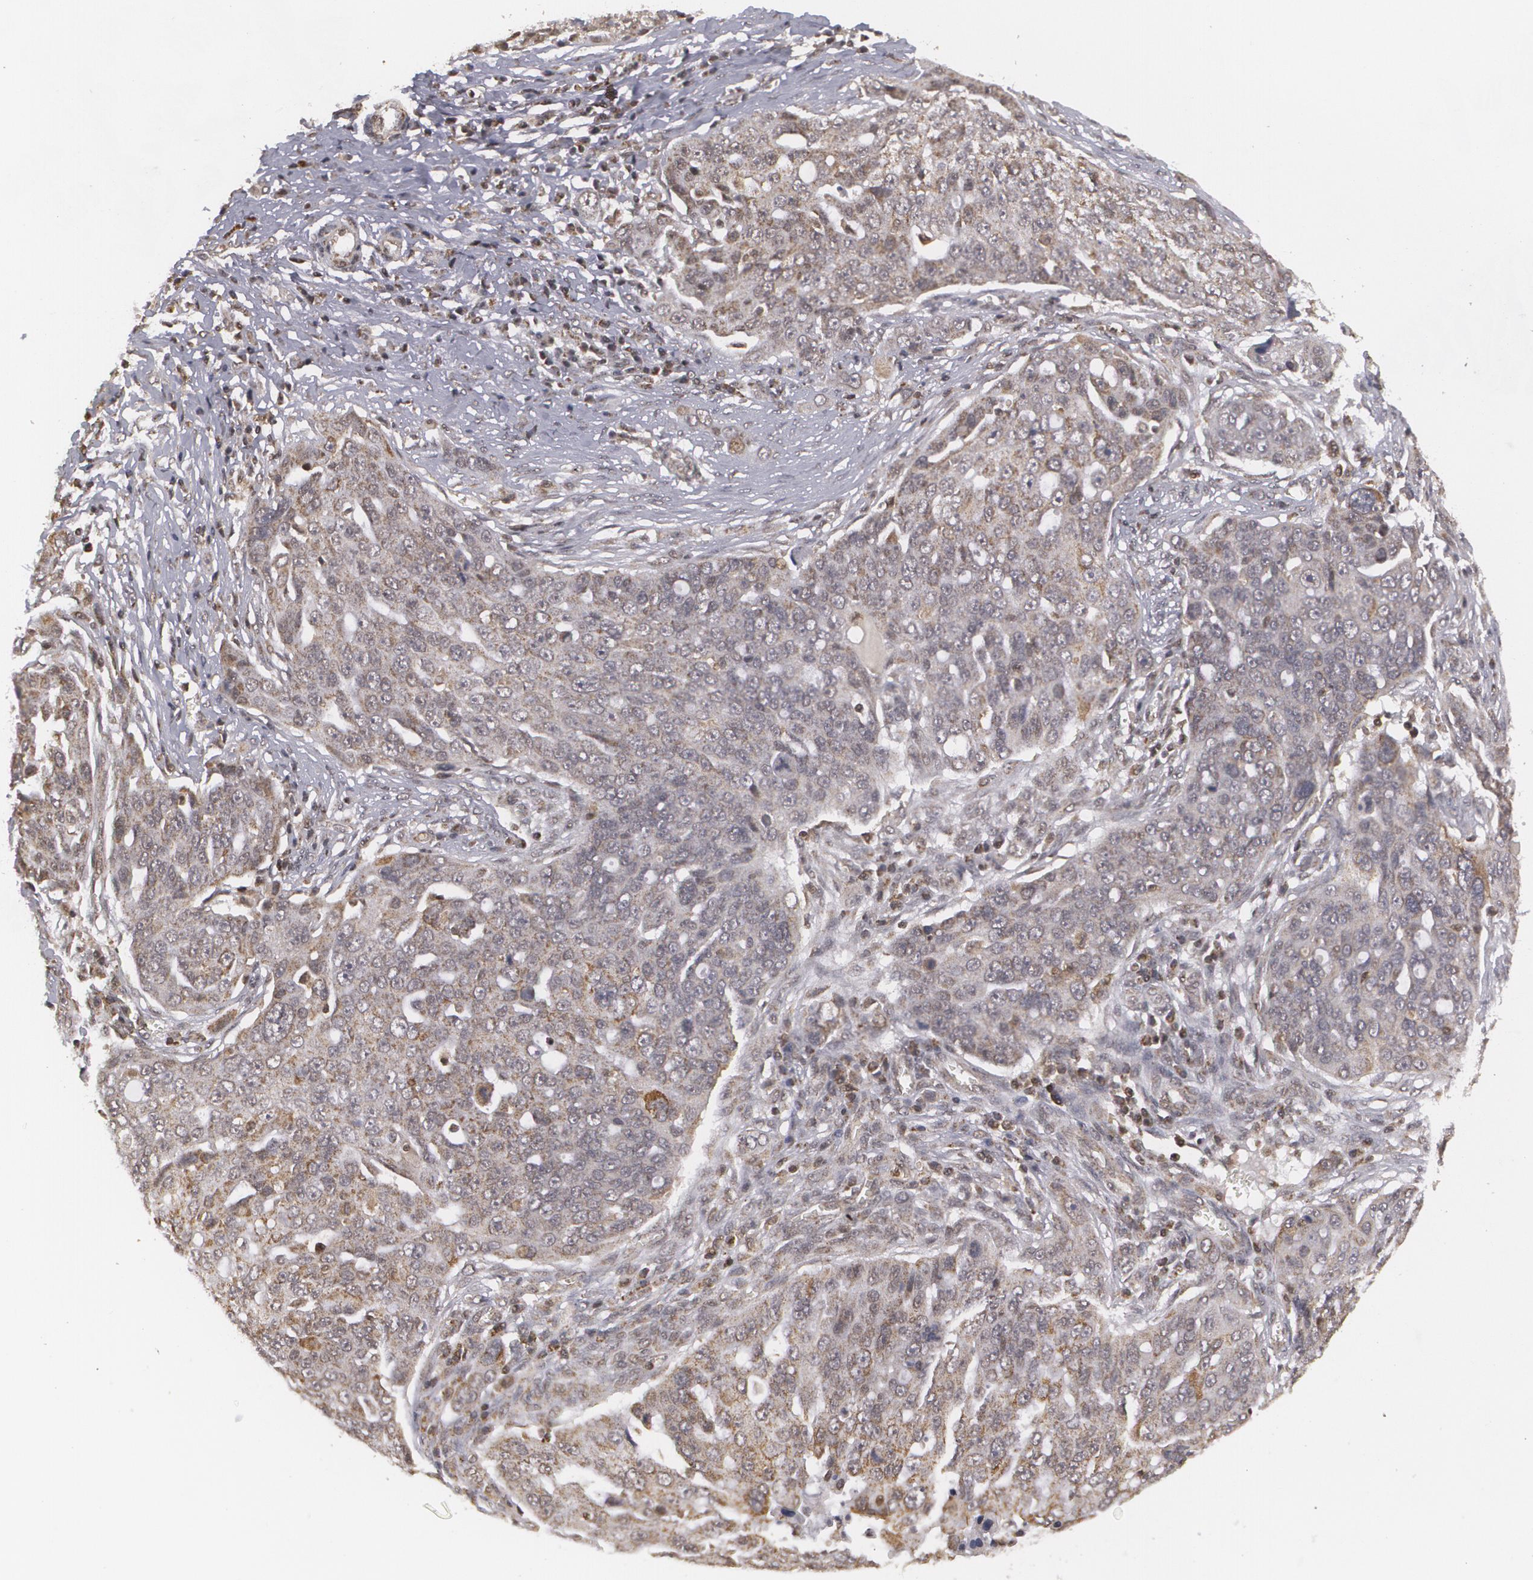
{"staining": {"intensity": "weak", "quantity": "<25%", "location": "nuclear"}, "tissue": "ovarian cancer", "cell_type": "Tumor cells", "image_type": "cancer", "snomed": [{"axis": "morphology", "description": "Carcinoma, endometroid"}, {"axis": "topography", "description": "Ovary"}], "caption": "Micrograph shows no protein expression in tumor cells of ovarian cancer tissue.", "gene": "MXD1", "patient": {"sex": "female", "age": 75}}